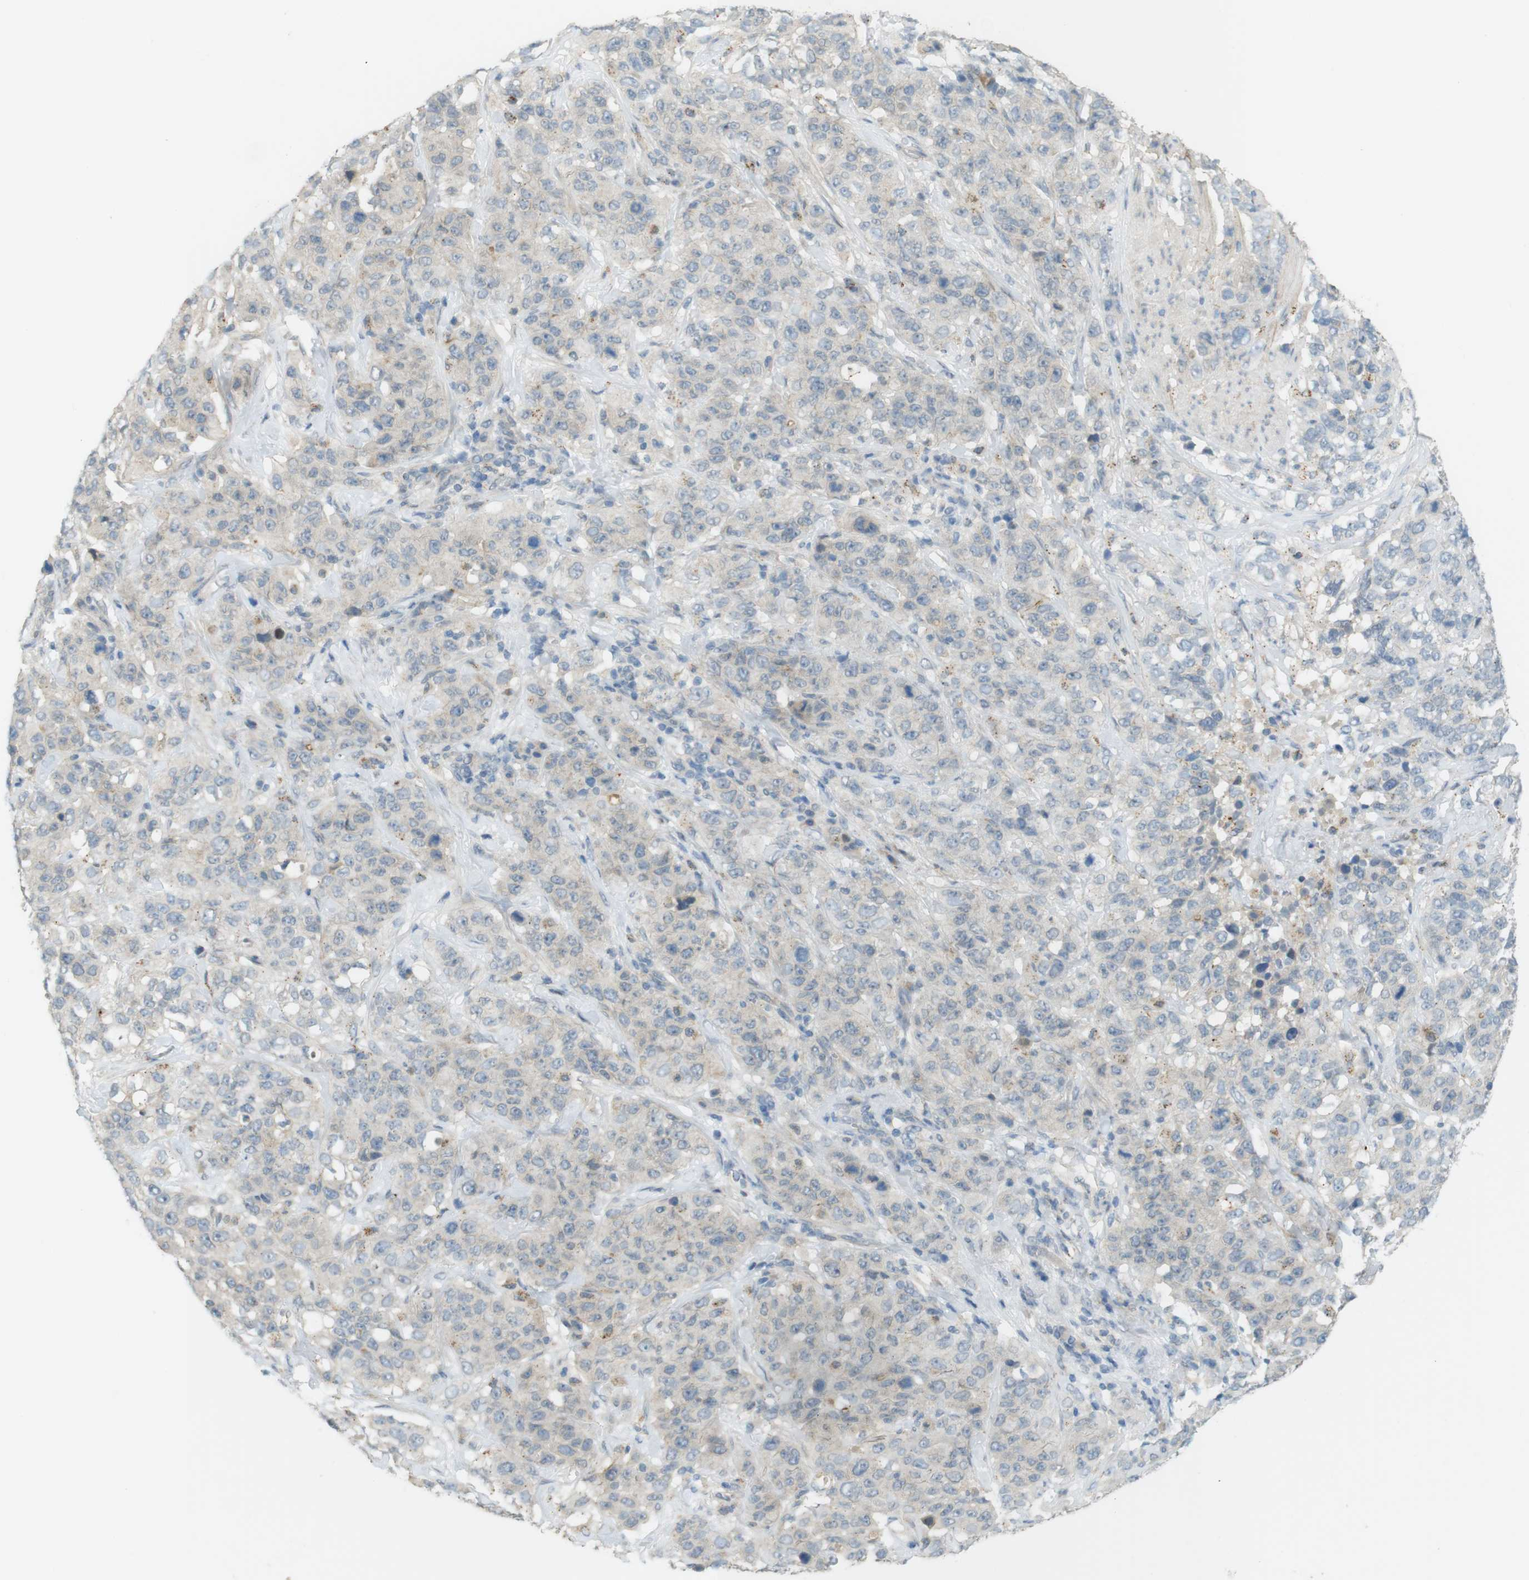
{"staining": {"intensity": "weak", "quantity": "25%-75%", "location": "cytoplasmic/membranous"}, "tissue": "stomach cancer", "cell_type": "Tumor cells", "image_type": "cancer", "snomed": [{"axis": "morphology", "description": "Adenocarcinoma, NOS"}, {"axis": "topography", "description": "Stomach"}], "caption": "High-magnification brightfield microscopy of adenocarcinoma (stomach) stained with DAB (brown) and counterstained with hematoxylin (blue). tumor cells exhibit weak cytoplasmic/membranous expression is seen in about25%-75% of cells. (DAB (3,3'-diaminobenzidine) IHC, brown staining for protein, blue staining for nuclei).", "gene": "UGT8", "patient": {"sex": "male", "age": 48}}